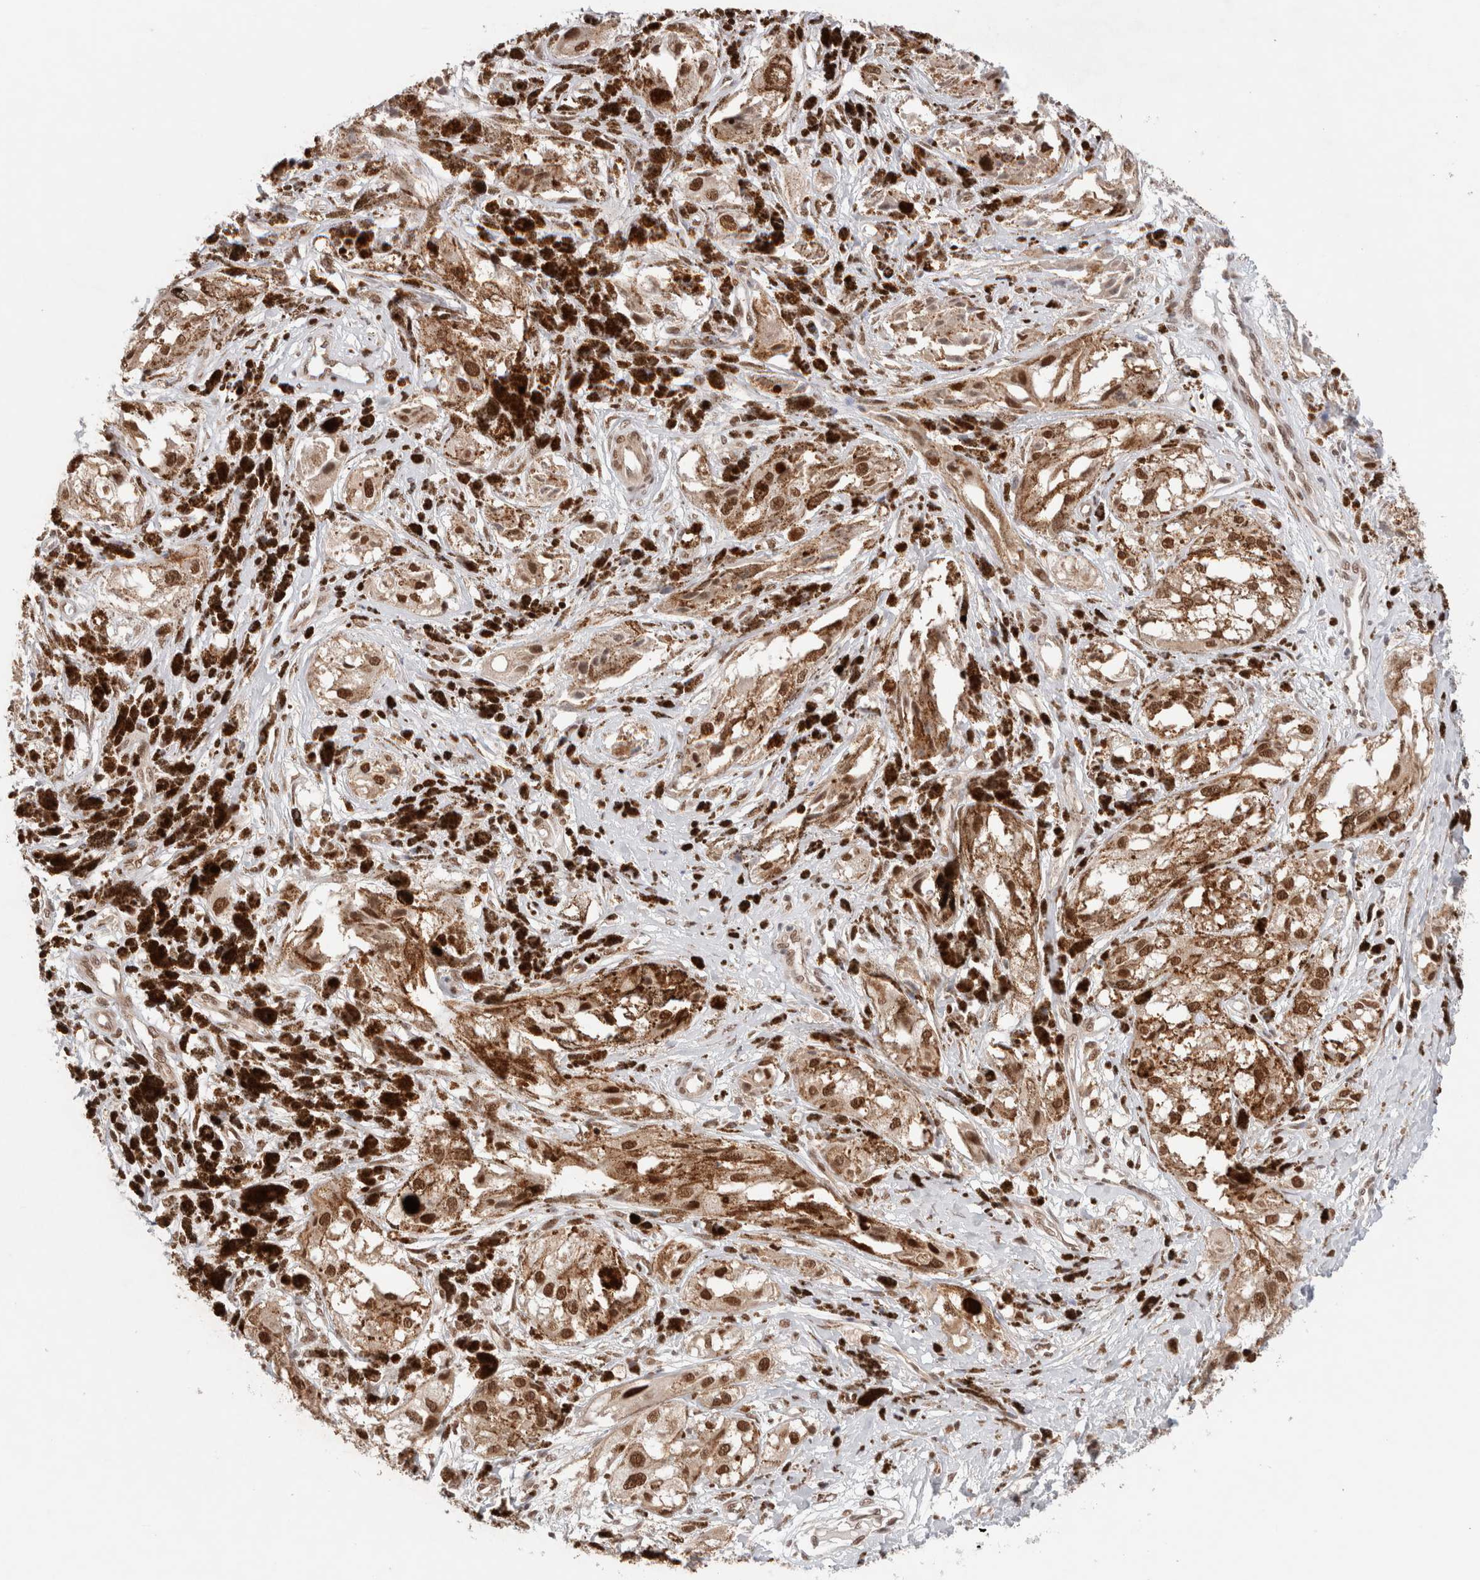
{"staining": {"intensity": "moderate", "quantity": ">75%", "location": "cytoplasmic/membranous,nuclear"}, "tissue": "melanoma", "cell_type": "Tumor cells", "image_type": "cancer", "snomed": [{"axis": "morphology", "description": "Malignant melanoma, NOS"}, {"axis": "topography", "description": "Skin"}], "caption": "Melanoma was stained to show a protein in brown. There is medium levels of moderate cytoplasmic/membranous and nuclear positivity in approximately >75% of tumor cells.", "gene": "GATAD2A", "patient": {"sex": "male", "age": 88}}